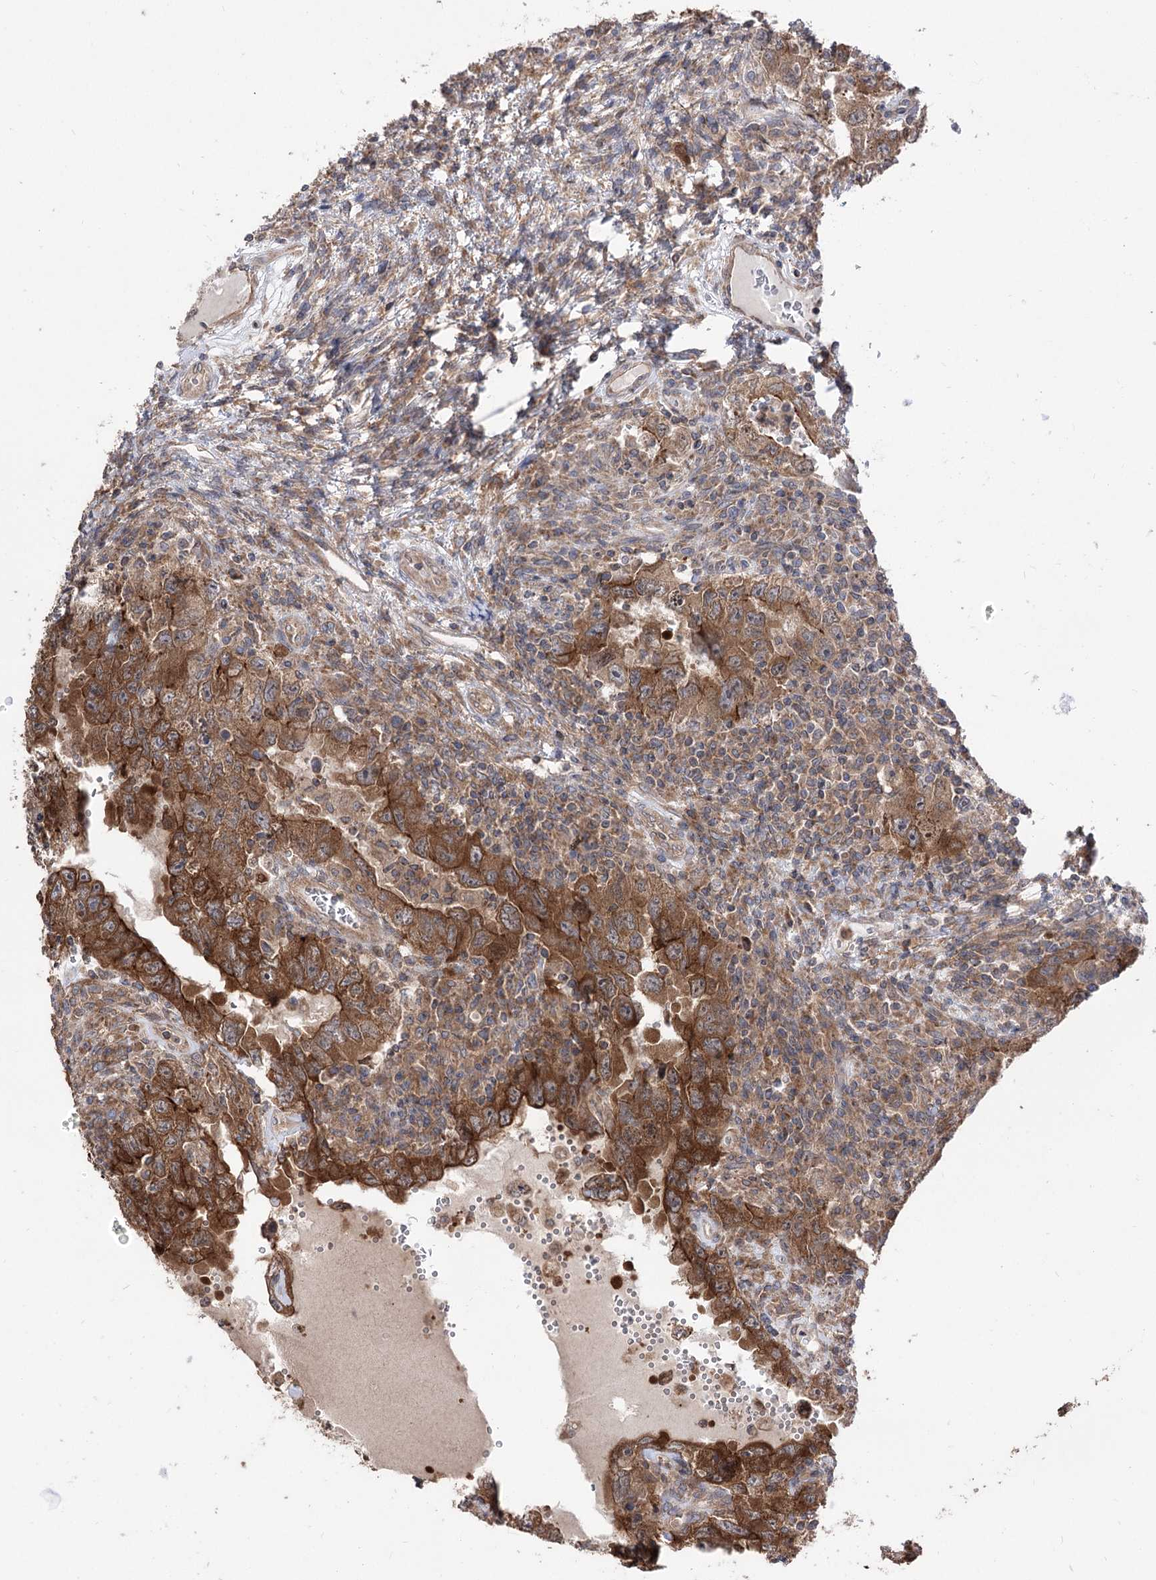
{"staining": {"intensity": "strong", "quantity": ">75%", "location": "cytoplasmic/membranous"}, "tissue": "testis cancer", "cell_type": "Tumor cells", "image_type": "cancer", "snomed": [{"axis": "morphology", "description": "Carcinoma, Embryonal, NOS"}, {"axis": "topography", "description": "Testis"}], "caption": "Tumor cells reveal high levels of strong cytoplasmic/membranous positivity in about >75% of cells in human testis embryonal carcinoma.", "gene": "XYLB", "patient": {"sex": "male", "age": 26}}